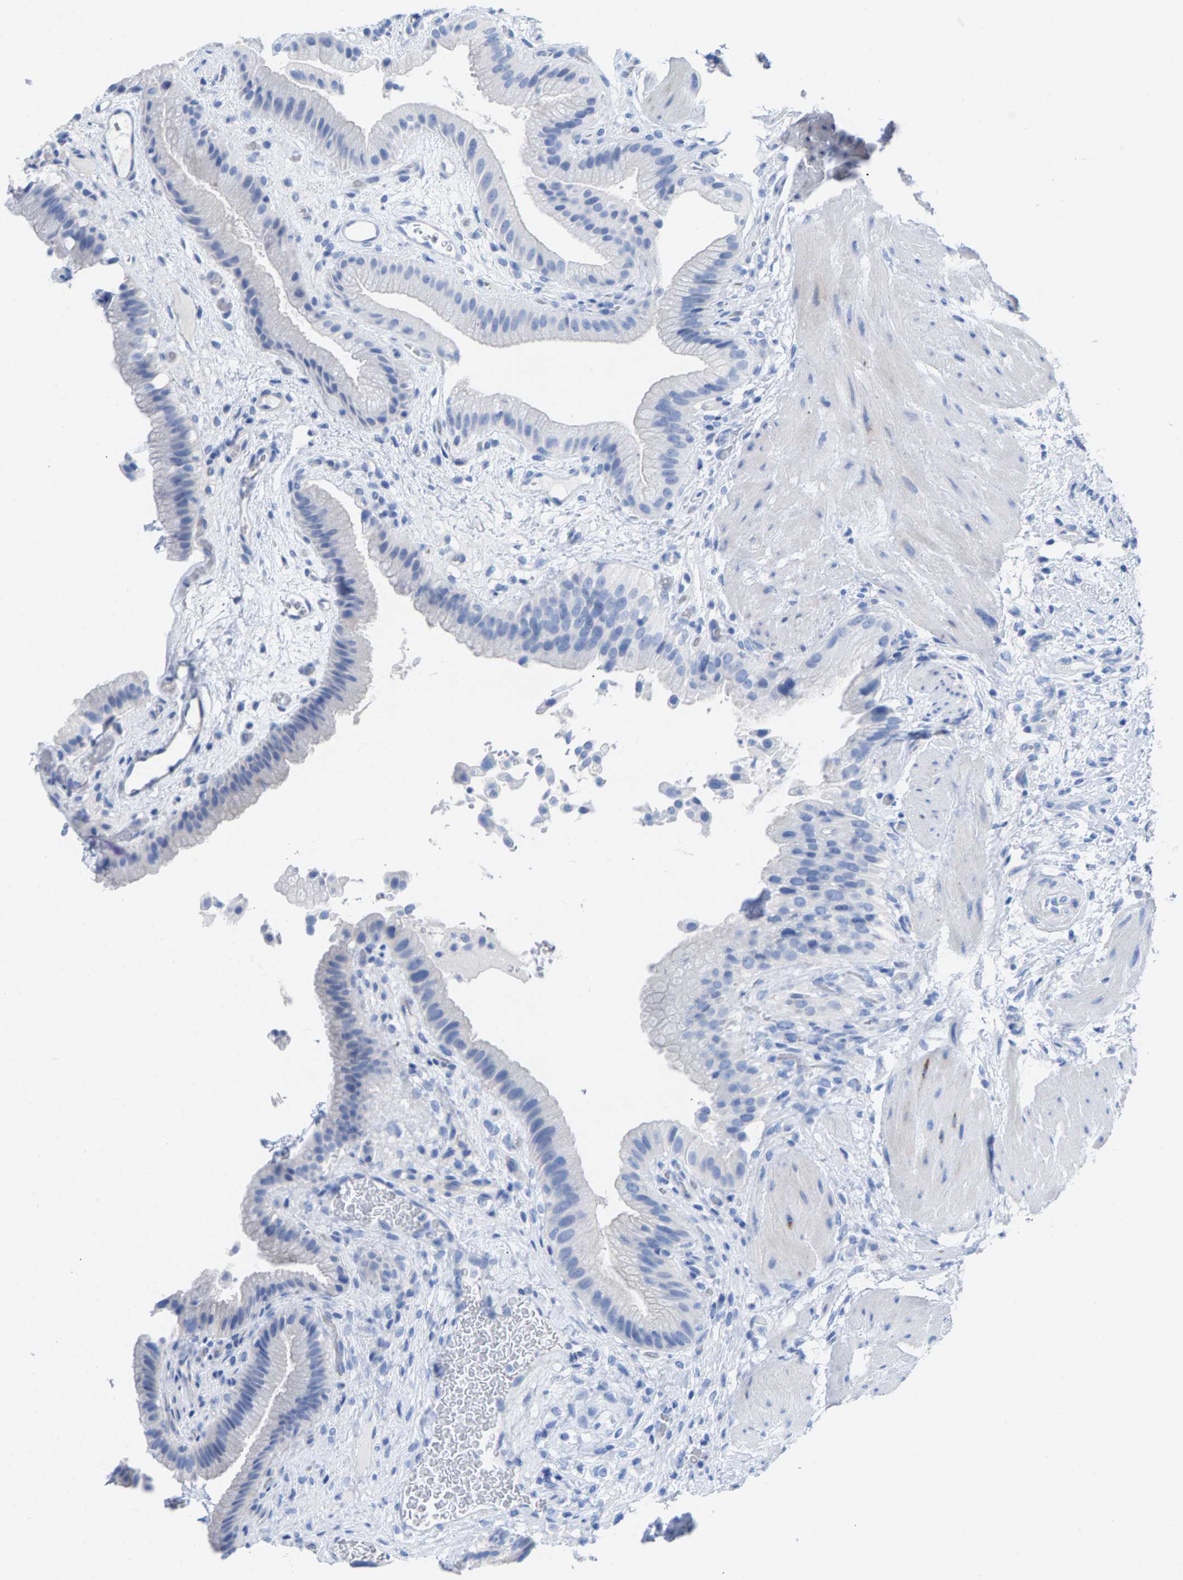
{"staining": {"intensity": "negative", "quantity": "none", "location": "none"}, "tissue": "gallbladder", "cell_type": "Glandular cells", "image_type": "normal", "snomed": [{"axis": "morphology", "description": "Normal tissue, NOS"}, {"axis": "topography", "description": "Gallbladder"}], "caption": "High magnification brightfield microscopy of benign gallbladder stained with DAB (3,3'-diaminobenzidine) (brown) and counterstained with hematoxylin (blue): glandular cells show no significant staining.", "gene": "CPA1", "patient": {"sex": "male", "age": 49}}